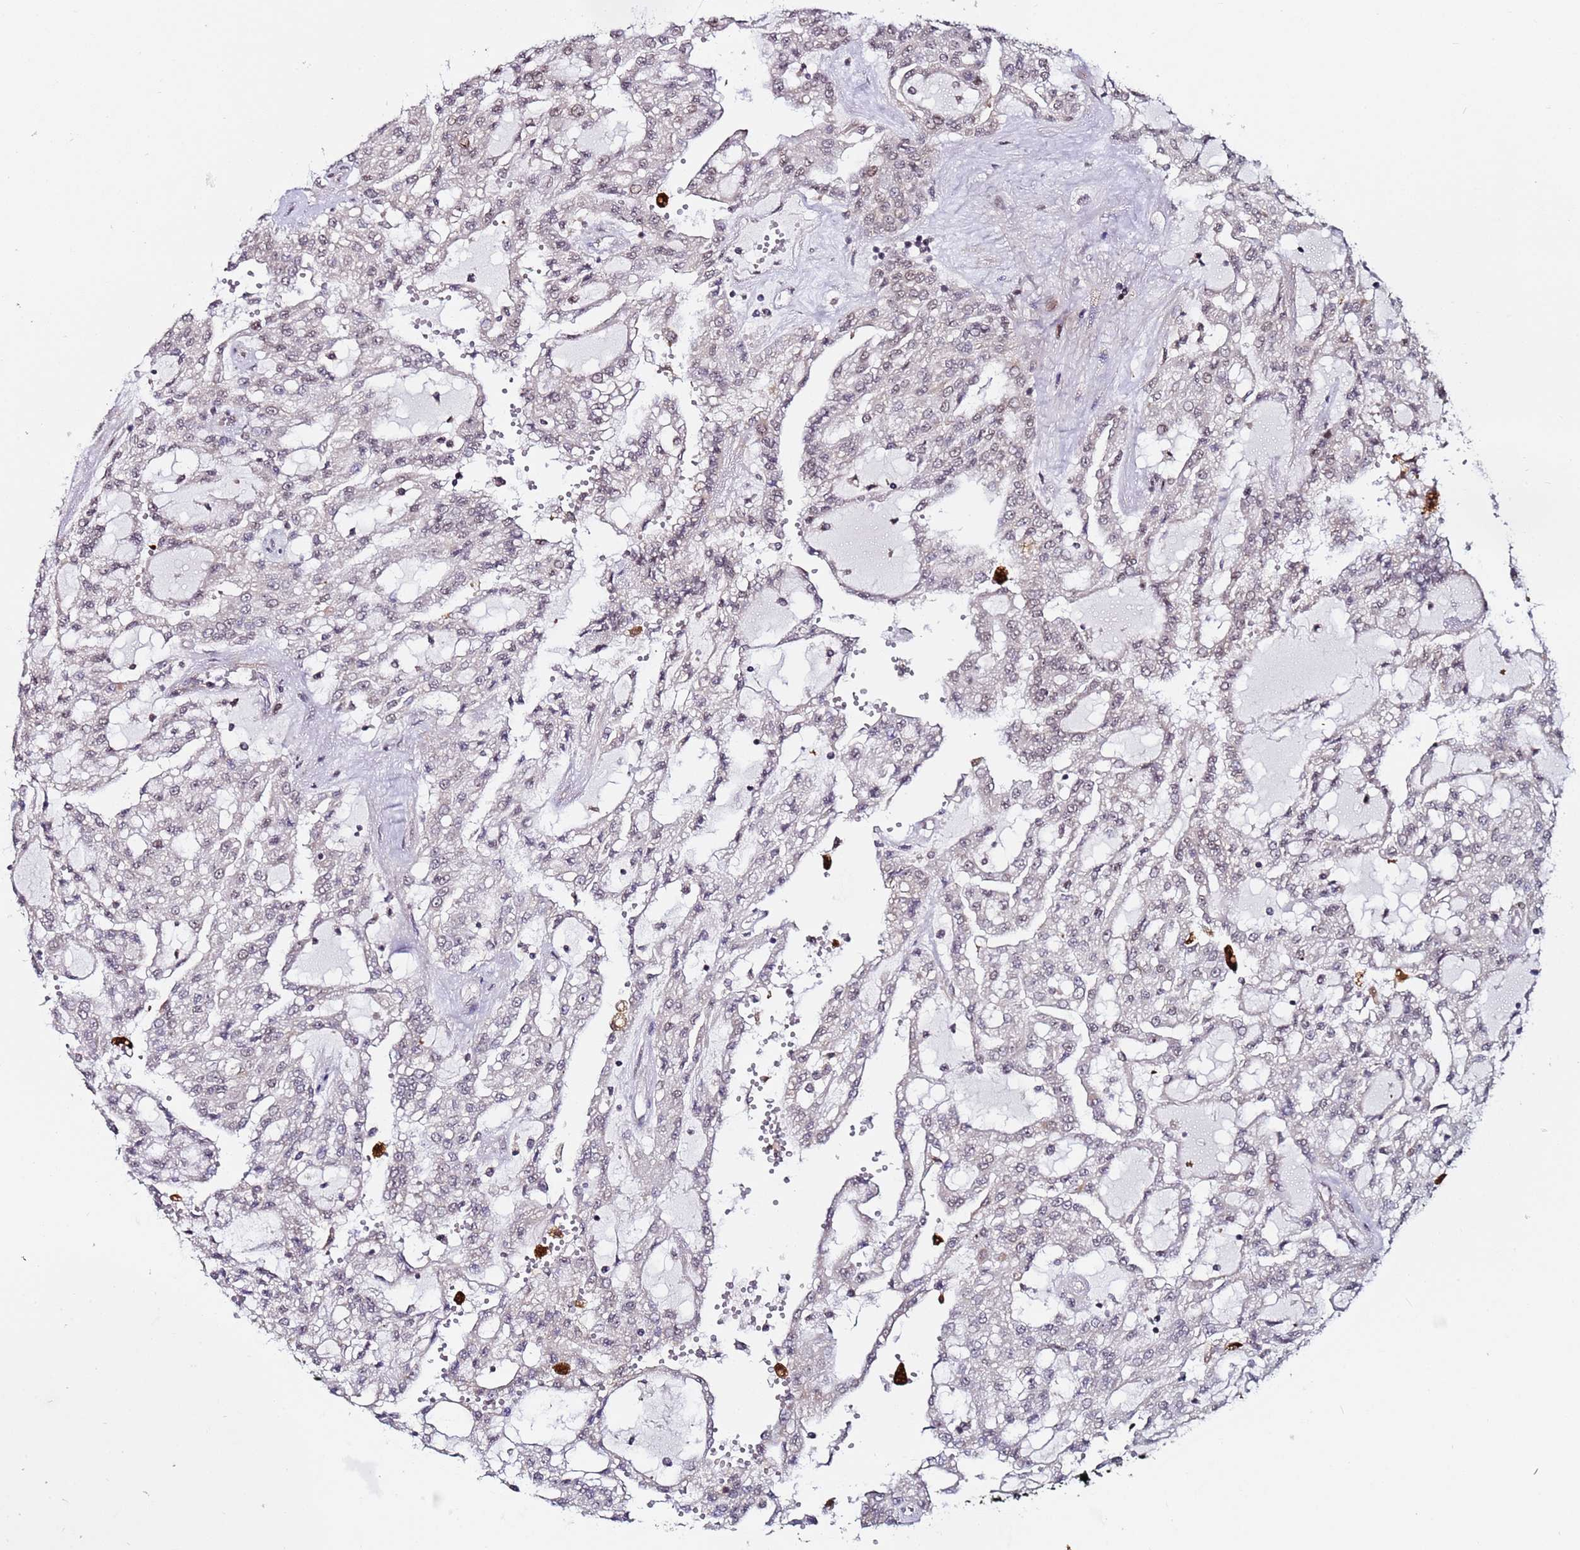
{"staining": {"intensity": "weak", "quantity": "<25%", "location": "nuclear"}, "tissue": "renal cancer", "cell_type": "Tumor cells", "image_type": "cancer", "snomed": [{"axis": "morphology", "description": "Adenocarcinoma, NOS"}, {"axis": "topography", "description": "Kidney"}], "caption": "There is no significant positivity in tumor cells of renal adenocarcinoma. (Immunohistochemistry, brightfield microscopy, high magnification).", "gene": "PPM1H", "patient": {"sex": "male", "age": 63}}